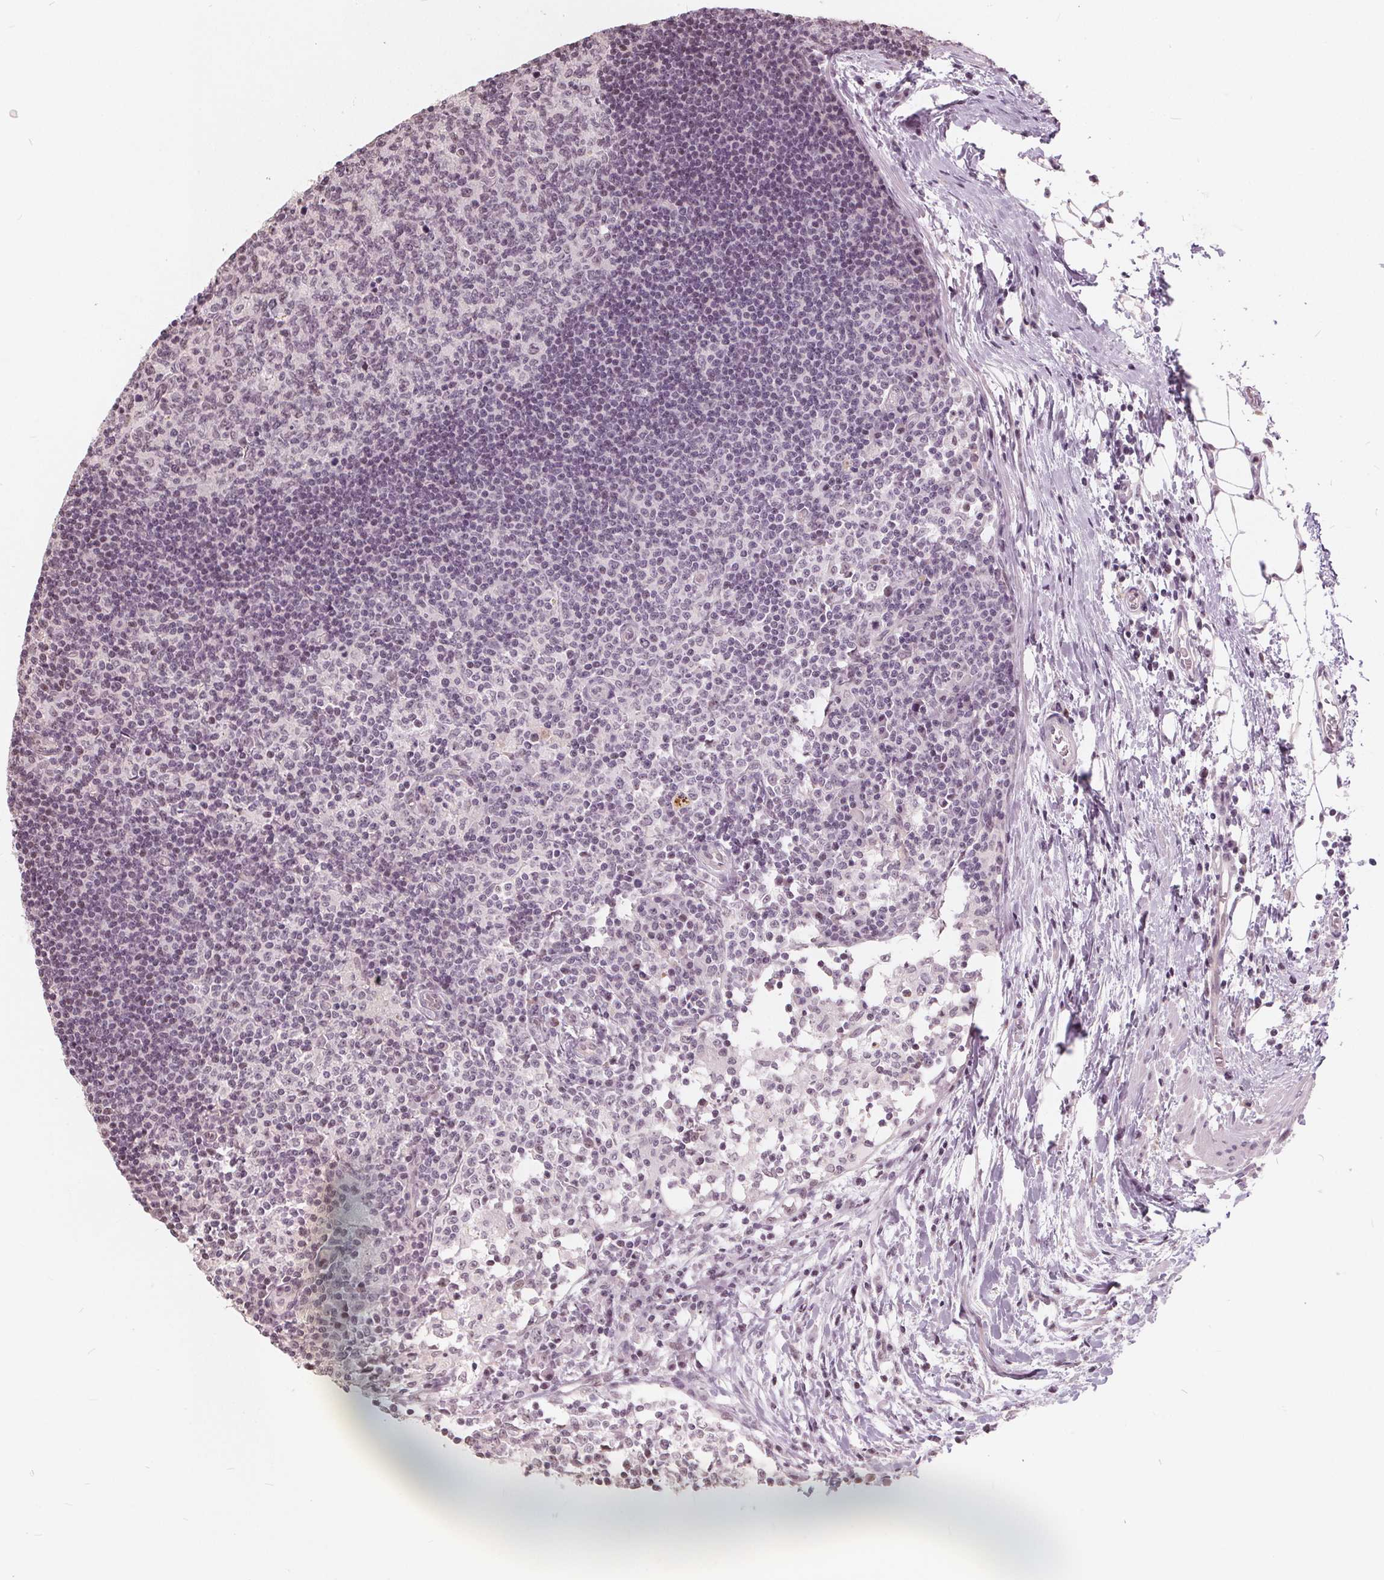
{"staining": {"intensity": "negative", "quantity": "none", "location": "none"}, "tissue": "lymph node", "cell_type": "Germinal center cells", "image_type": "normal", "snomed": [{"axis": "morphology", "description": "Normal tissue, NOS"}, {"axis": "topography", "description": "Lymph node"}], "caption": "This is an immunohistochemistry image of benign lymph node. There is no staining in germinal center cells.", "gene": "NUP210L", "patient": {"sex": "female", "age": 72}}